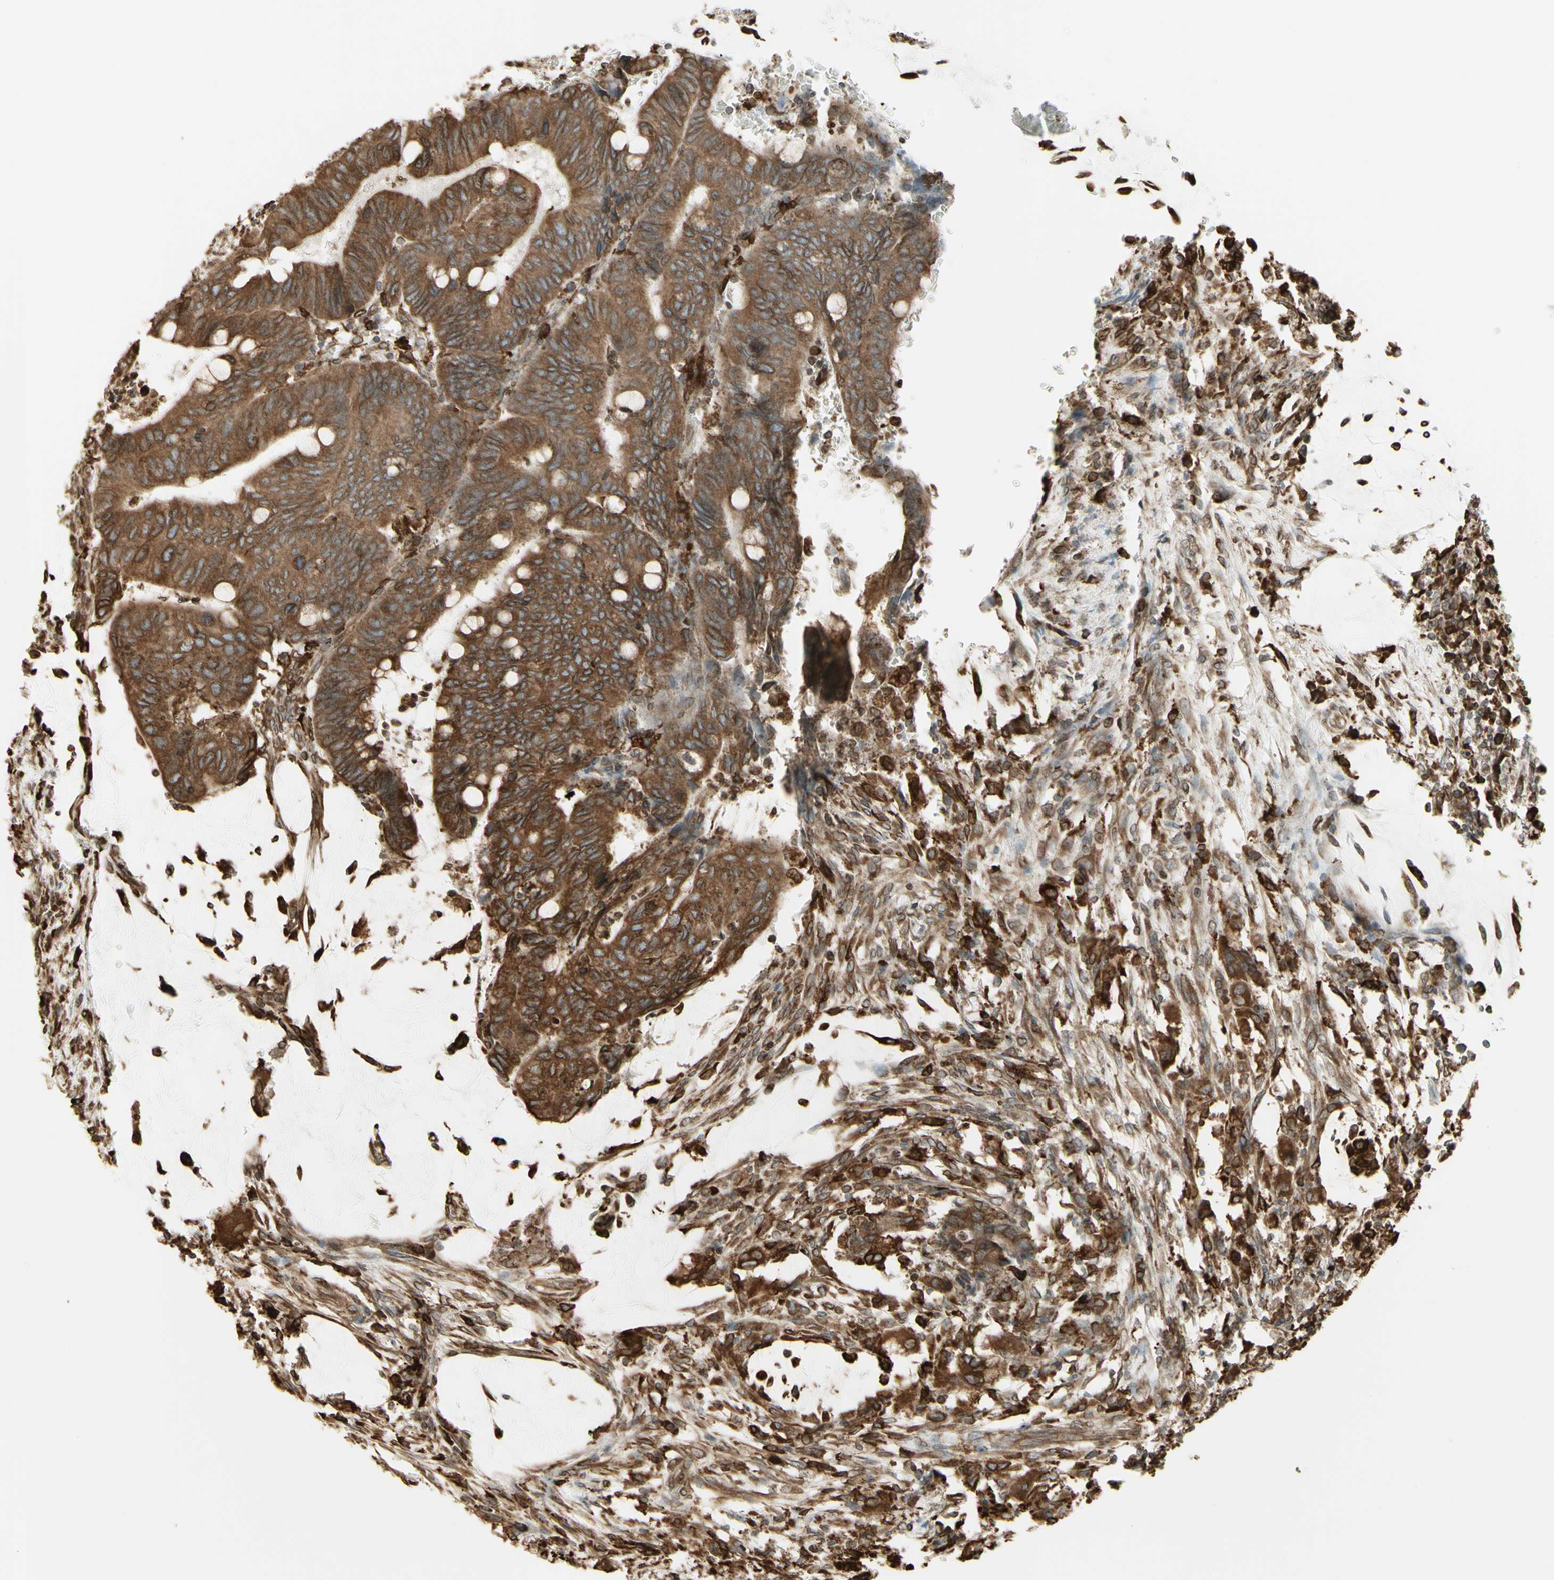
{"staining": {"intensity": "moderate", "quantity": ">75%", "location": "cytoplasmic/membranous"}, "tissue": "colorectal cancer", "cell_type": "Tumor cells", "image_type": "cancer", "snomed": [{"axis": "morphology", "description": "Normal tissue, NOS"}, {"axis": "morphology", "description": "Adenocarcinoma, NOS"}, {"axis": "topography", "description": "Rectum"}, {"axis": "topography", "description": "Peripheral nerve tissue"}], "caption": "Approximately >75% of tumor cells in human adenocarcinoma (colorectal) show moderate cytoplasmic/membranous protein positivity as visualized by brown immunohistochemical staining.", "gene": "CANX", "patient": {"sex": "male", "age": 92}}